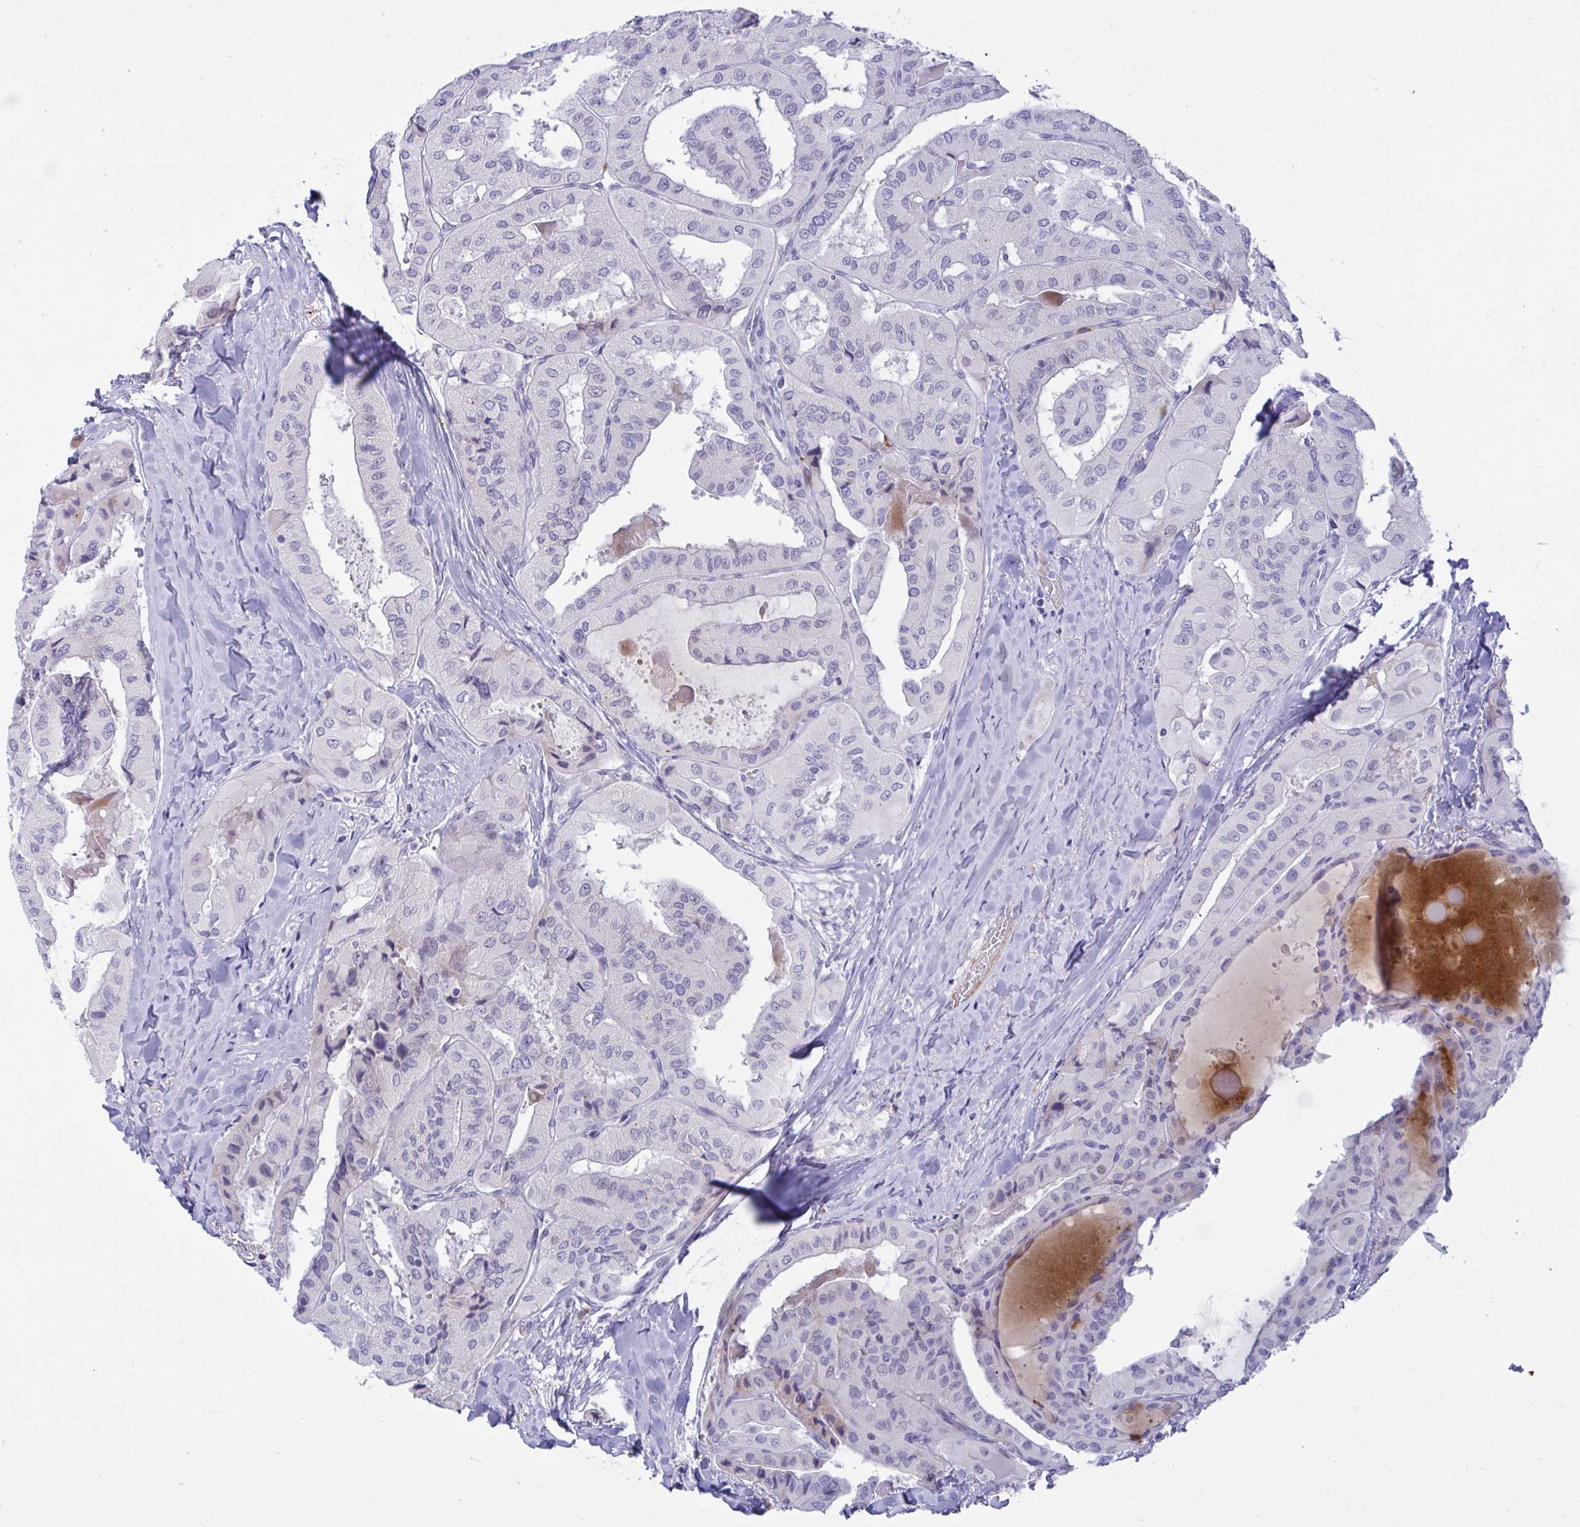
{"staining": {"intensity": "negative", "quantity": "none", "location": "none"}, "tissue": "thyroid cancer", "cell_type": "Tumor cells", "image_type": "cancer", "snomed": [{"axis": "morphology", "description": "Normal tissue, NOS"}, {"axis": "morphology", "description": "Papillary adenocarcinoma, NOS"}, {"axis": "topography", "description": "Thyroid gland"}], "caption": "A photomicrograph of thyroid papillary adenocarcinoma stained for a protein displays no brown staining in tumor cells.", "gene": "FAM219B", "patient": {"sex": "female", "age": 59}}